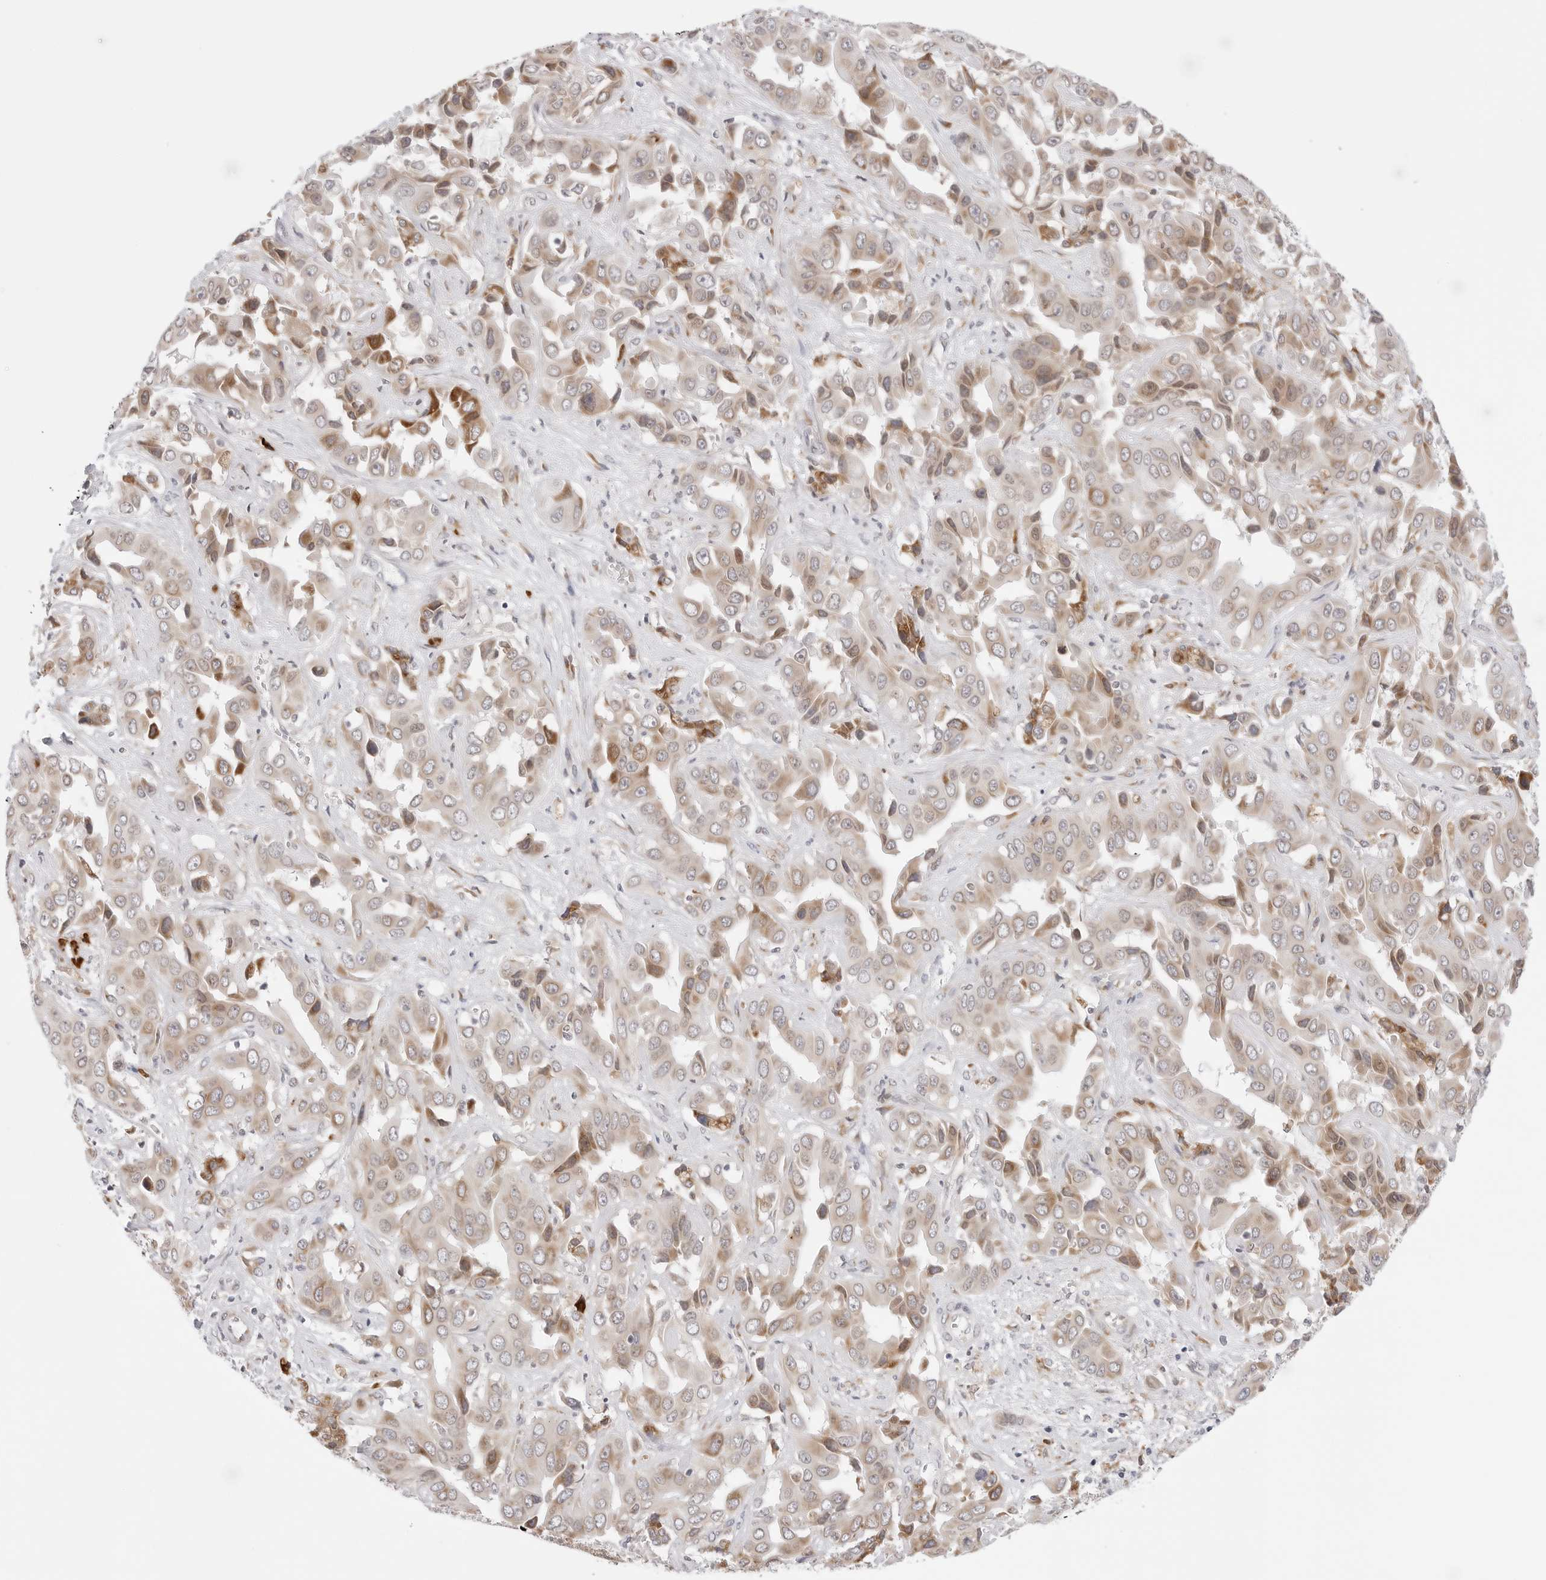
{"staining": {"intensity": "moderate", "quantity": ">75%", "location": "cytoplasmic/membranous"}, "tissue": "liver cancer", "cell_type": "Tumor cells", "image_type": "cancer", "snomed": [{"axis": "morphology", "description": "Cholangiocarcinoma"}, {"axis": "topography", "description": "Liver"}], "caption": "Protein expression analysis of human cholangiocarcinoma (liver) reveals moderate cytoplasmic/membranous positivity in approximately >75% of tumor cells.", "gene": "RPN1", "patient": {"sex": "female", "age": 52}}